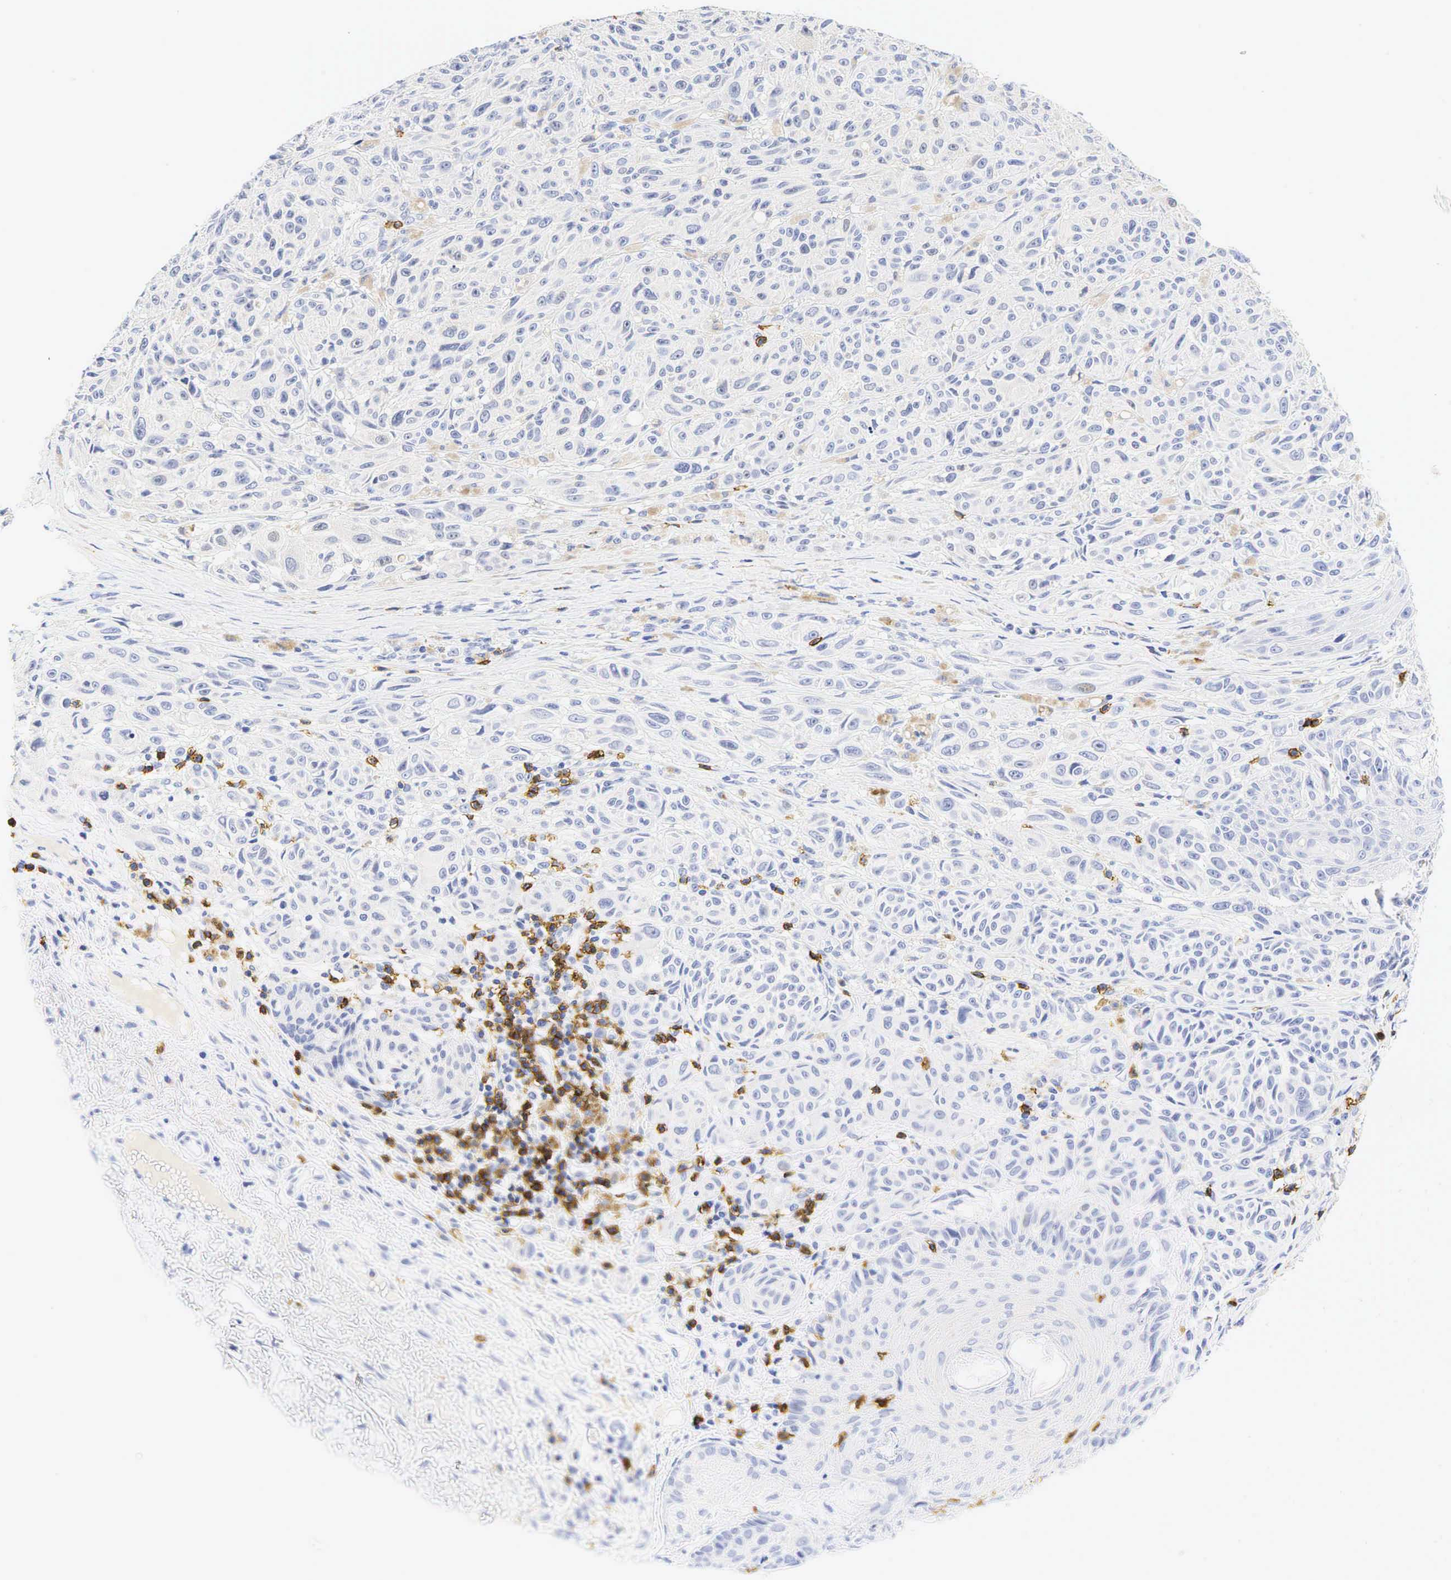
{"staining": {"intensity": "negative", "quantity": "none", "location": "none"}, "tissue": "melanoma", "cell_type": "Tumor cells", "image_type": "cancer", "snomed": [{"axis": "morphology", "description": "Malignant melanoma, NOS"}, {"axis": "topography", "description": "Skin"}], "caption": "Tumor cells are negative for brown protein staining in melanoma.", "gene": "CD8A", "patient": {"sex": "male", "age": 70}}